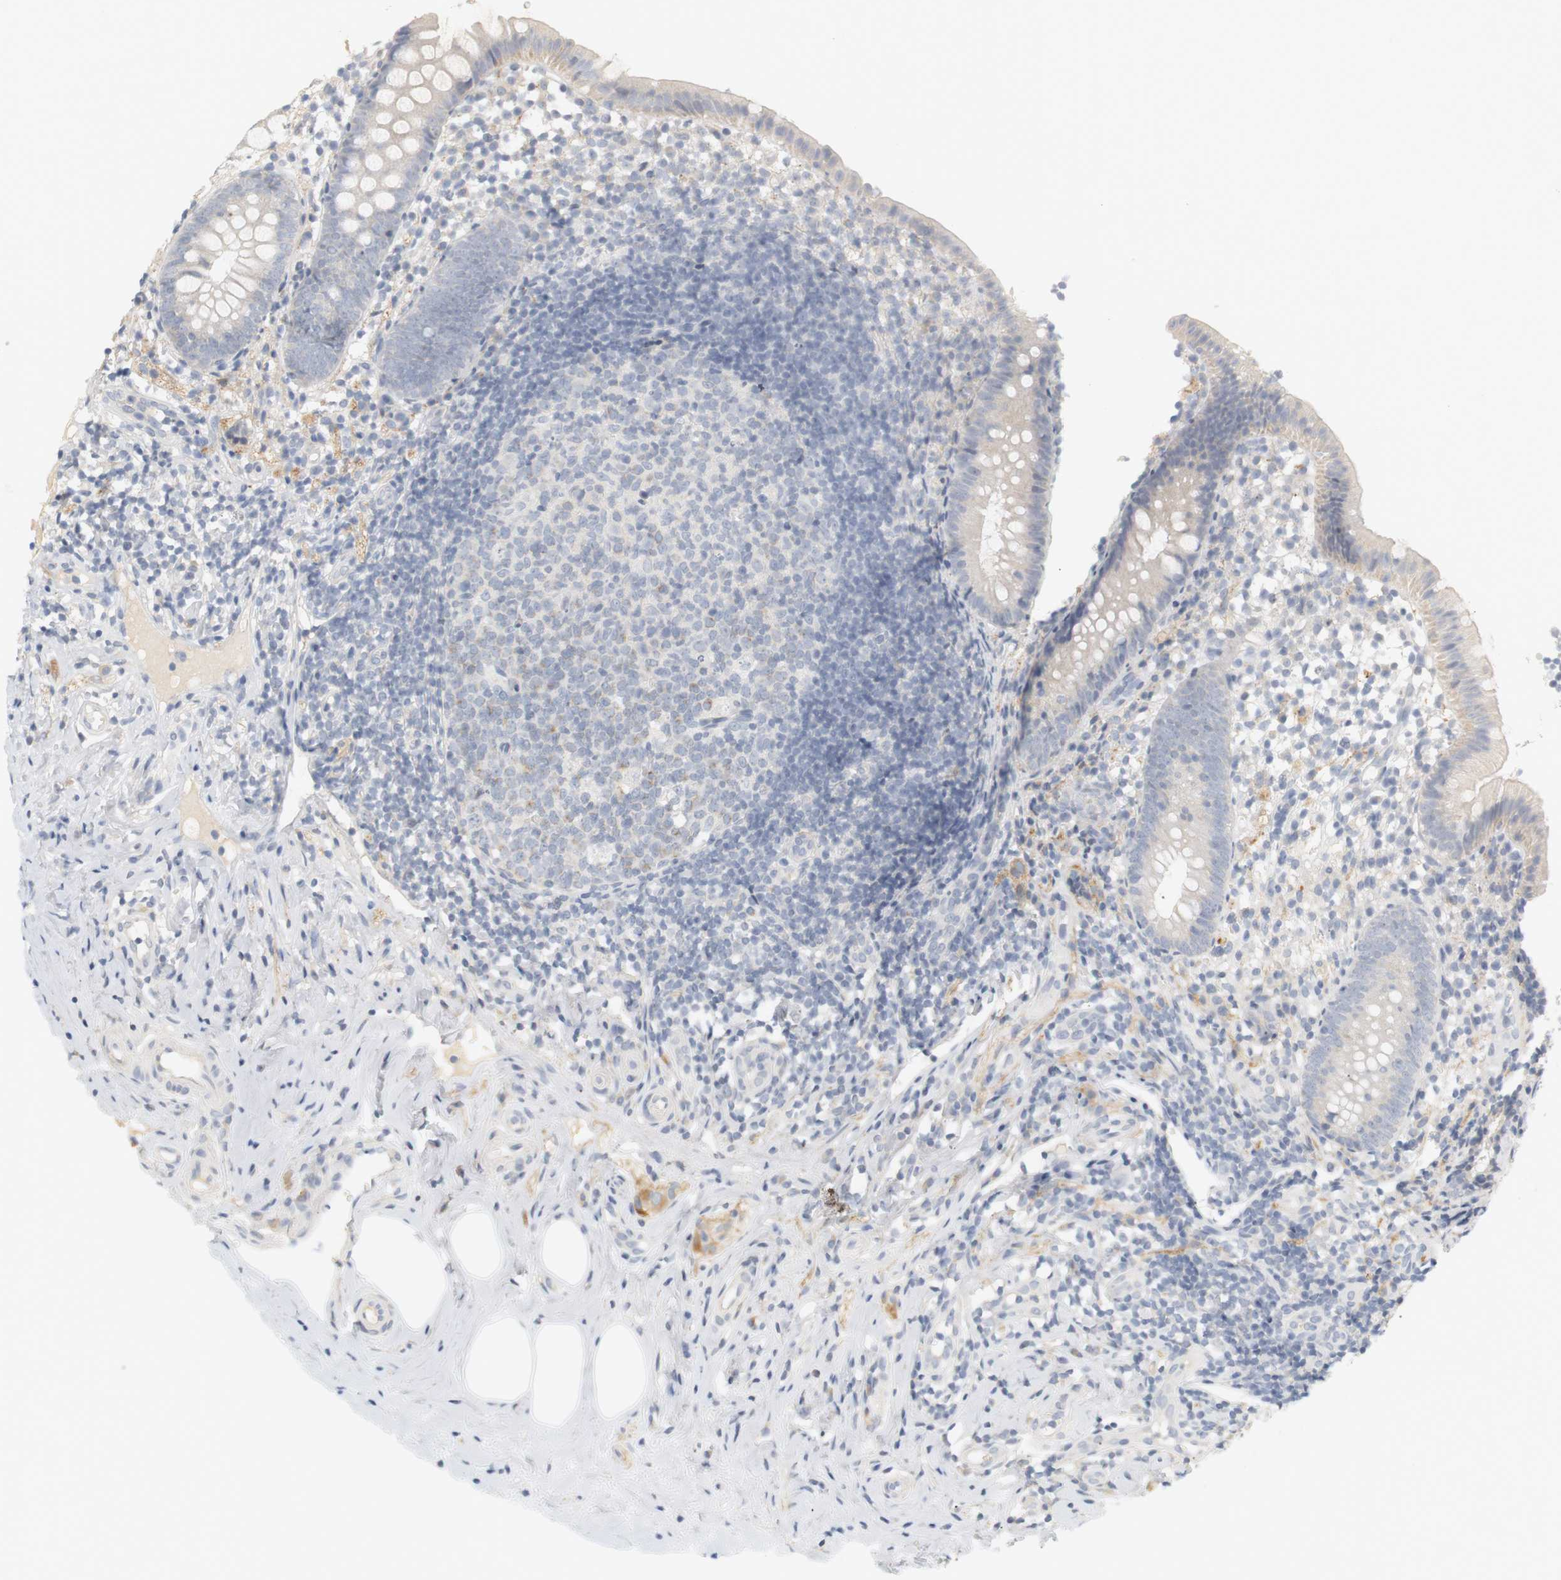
{"staining": {"intensity": "weak", "quantity": "<25%", "location": "cytoplasmic/membranous"}, "tissue": "appendix", "cell_type": "Glandular cells", "image_type": "normal", "snomed": [{"axis": "morphology", "description": "Normal tissue, NOS"}, {"axis": "topography", "description": "Appendix"}], "caption": "Immunohistochemical staining of benign appendix reveals no significant expression in glandular cells. (Immunohistochemistry (ihc), brightfield microscopy, high magnification).", "gene": "RTN3", "patient": {"sex": "female", "age": 20}}